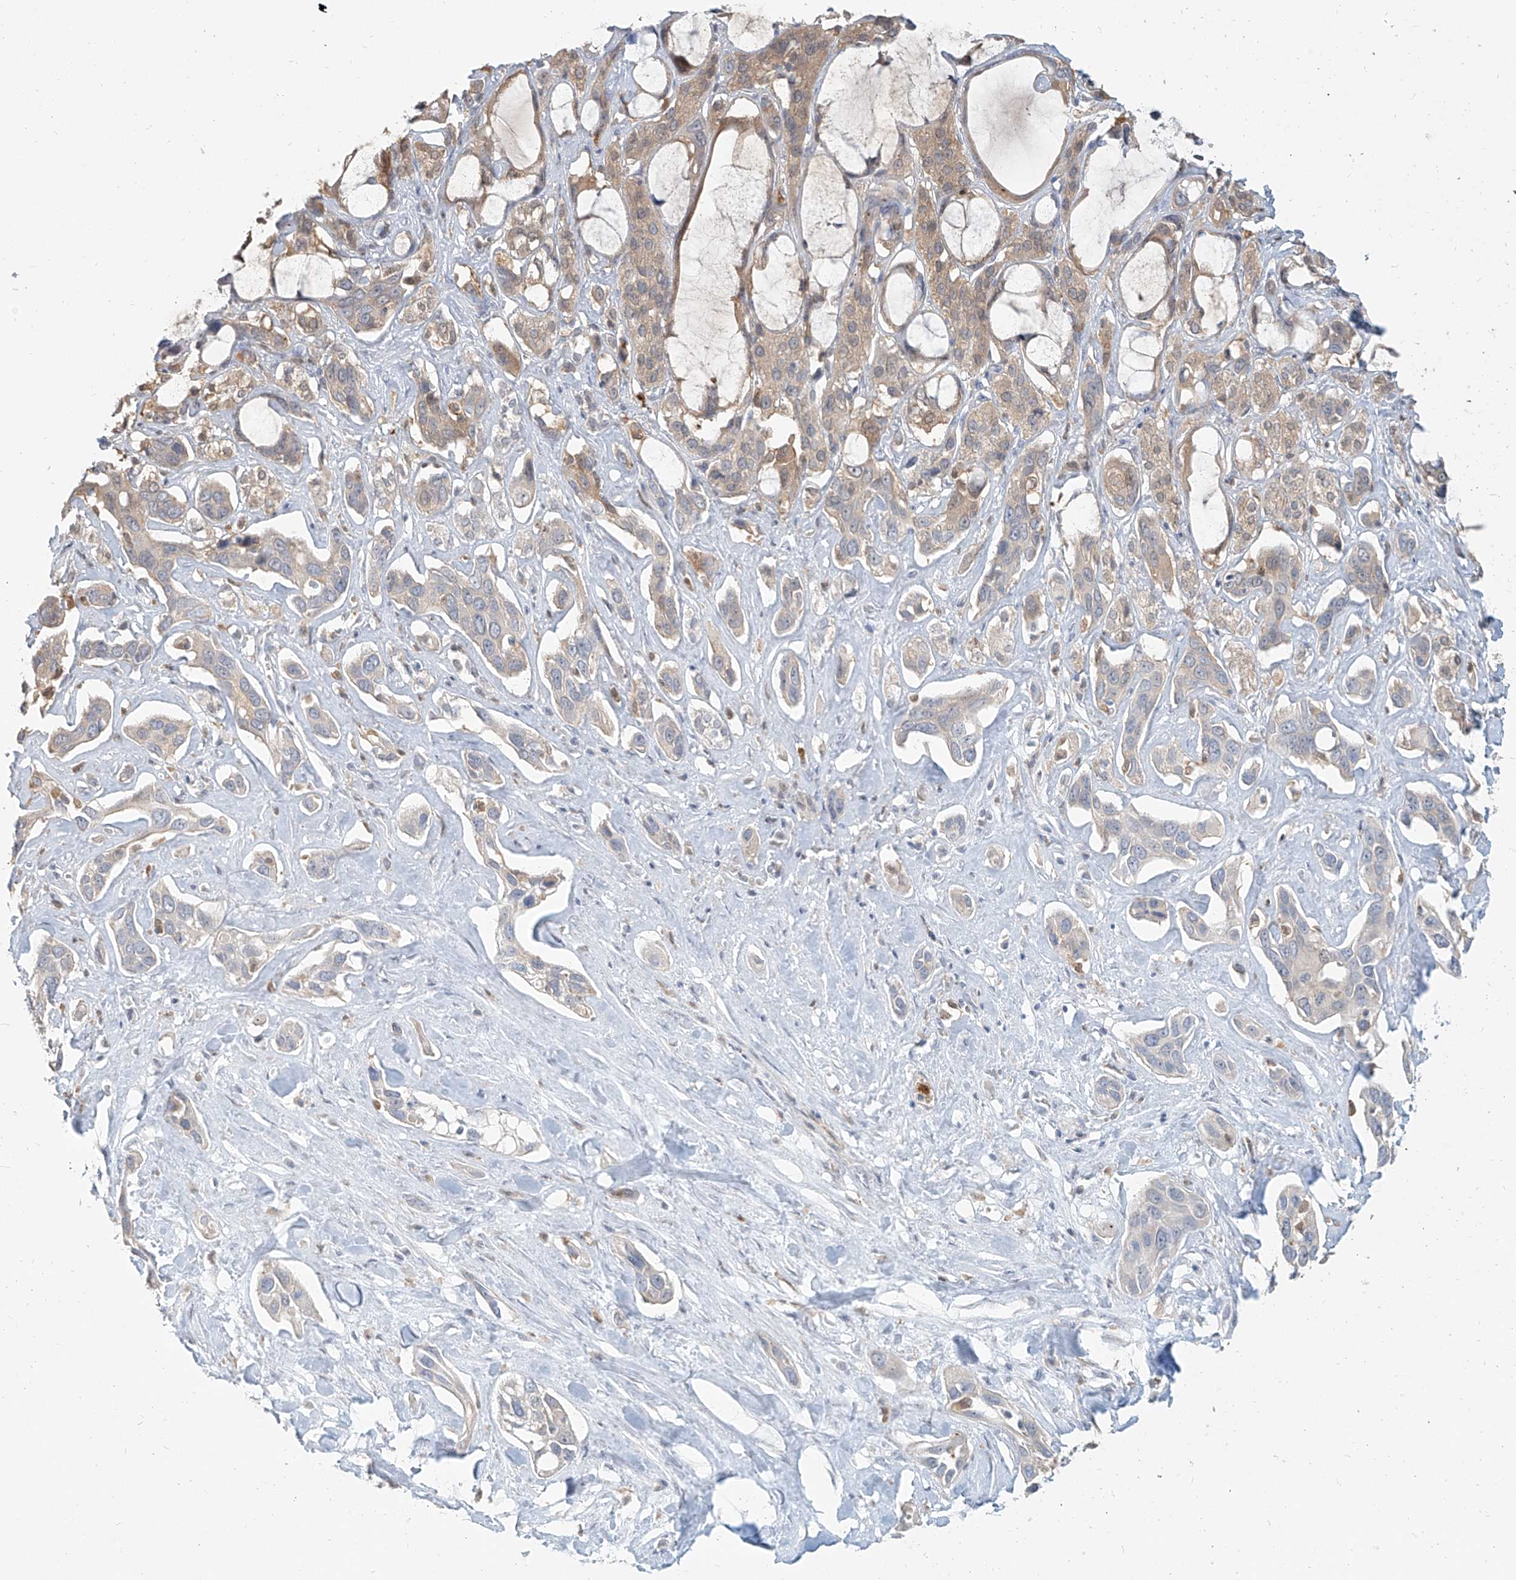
{"staining": {"intensity": "moderate", "quantity": "25%-75%", "location": "cytoplasmic/membranous"}, "tissue": "pancreatic cancer", "cell_type": "Tumor cells", "image_type": "cancer", "snomed": [{"axis": "morphology", "description": "Adenocarcinoma, NOS"}, {"axis": "topography", "description": "Pancreas"}], "caption": "Immunohistochemistry (IHC) staining of pancreatic cancer (adenocarcinoma), which demonstrates medium levels of moderate cytoplasmic/membranous expression in approximately 25%-75% of tumor cells indicating moderate cytoplasmic/membranous protein staining. The staining was performed using DAB (3,3'-diaminobenzidine) (brown) for protein detection and nuclei were counterstained in hematoxylin (blue).", "gene": "PGD", "patient": {"sex": "female", "age": 60}}